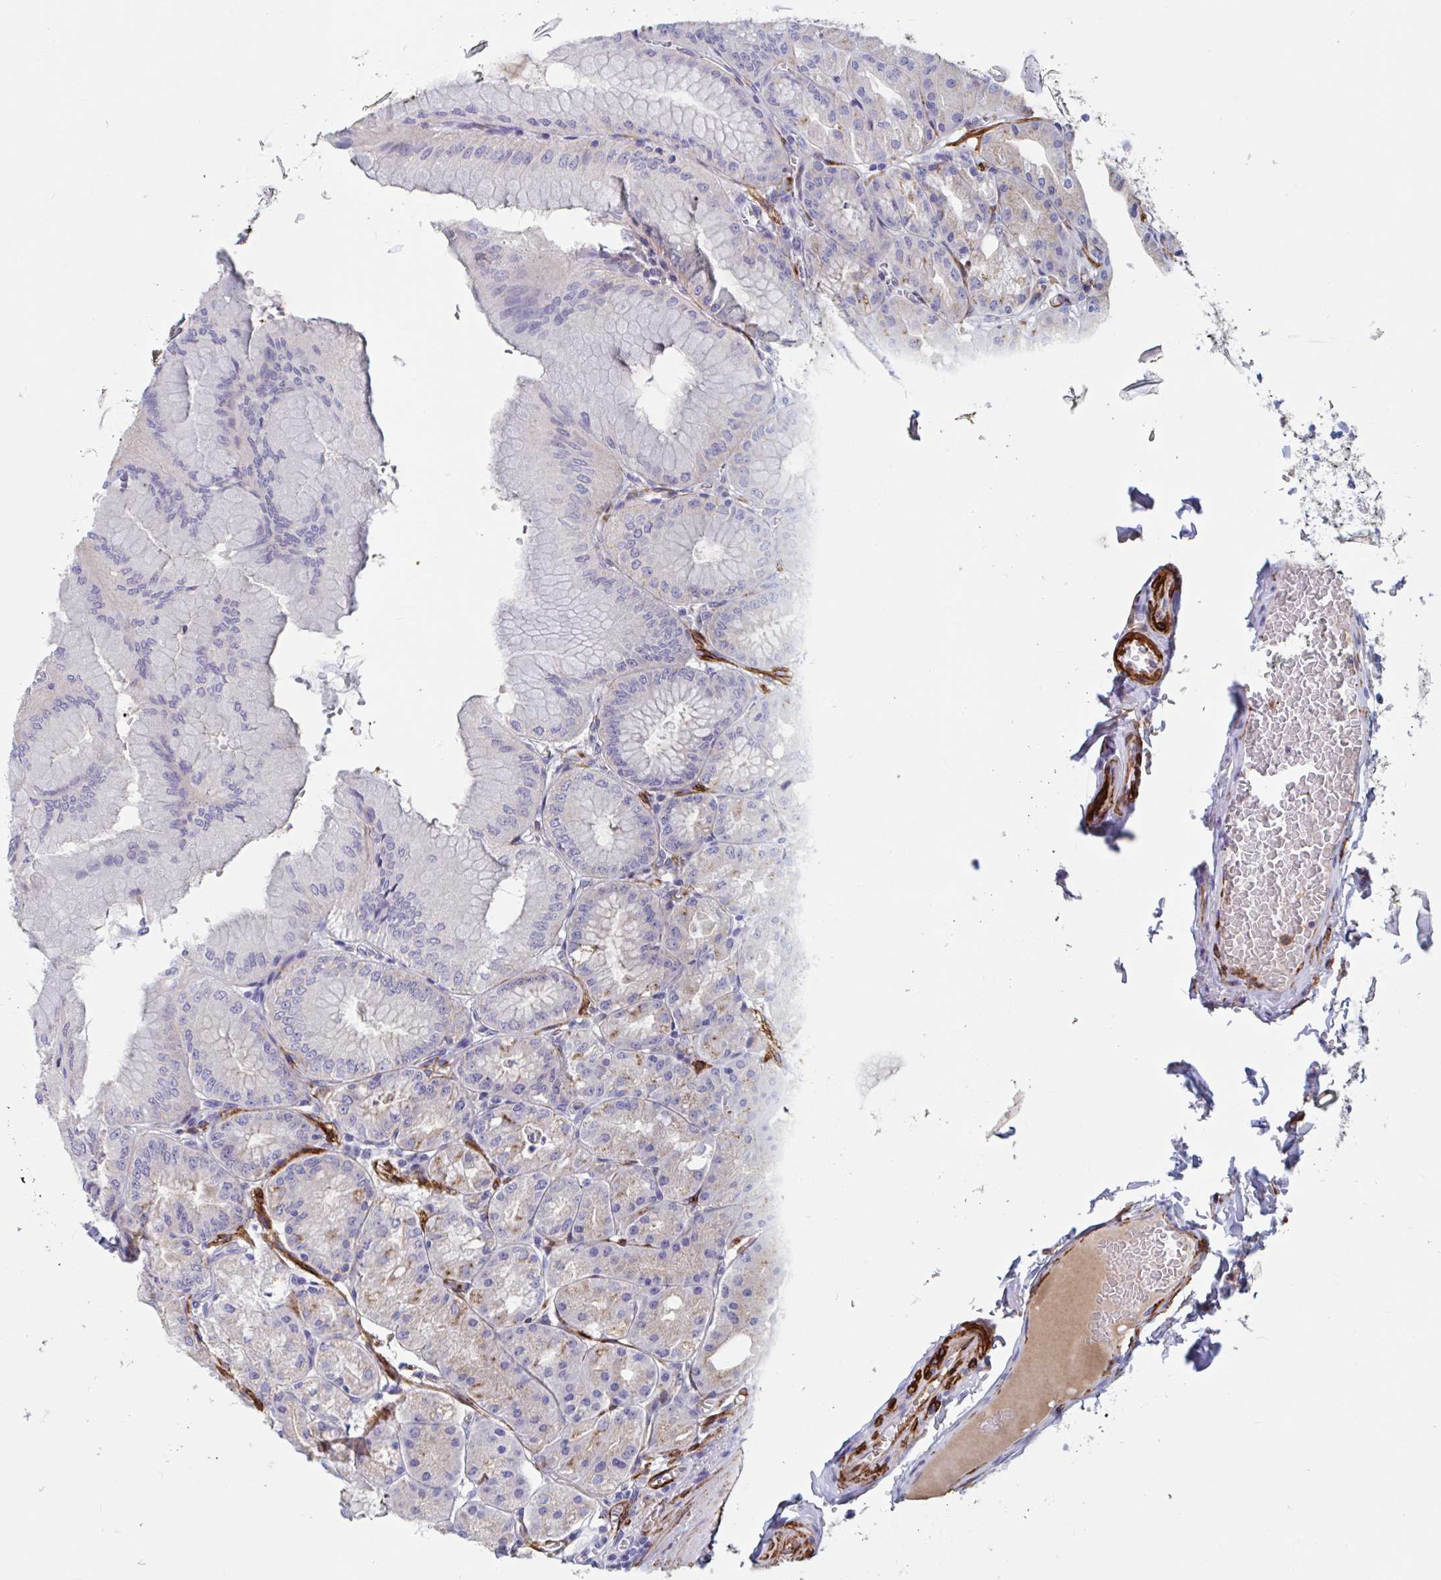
{"staining": {"intensity": "weak", "quantity": "<25%", "location": "cytoplasmic/membranous"}, "tissue": "stomach", "cell_type": "Glandular cells", "image_type": "normal", "snomed": [{"axis": "morphology", "description": "Normal tissue, NOS"}, {"axis": "topography", "description": "Stomach, lower"}], "caption": "The immunohistochemistry histopathology image has no significant staining in glandular cells of stomach.", "gene": "ZNHIT2", "patient": {"sex": "male", "age": 71}}